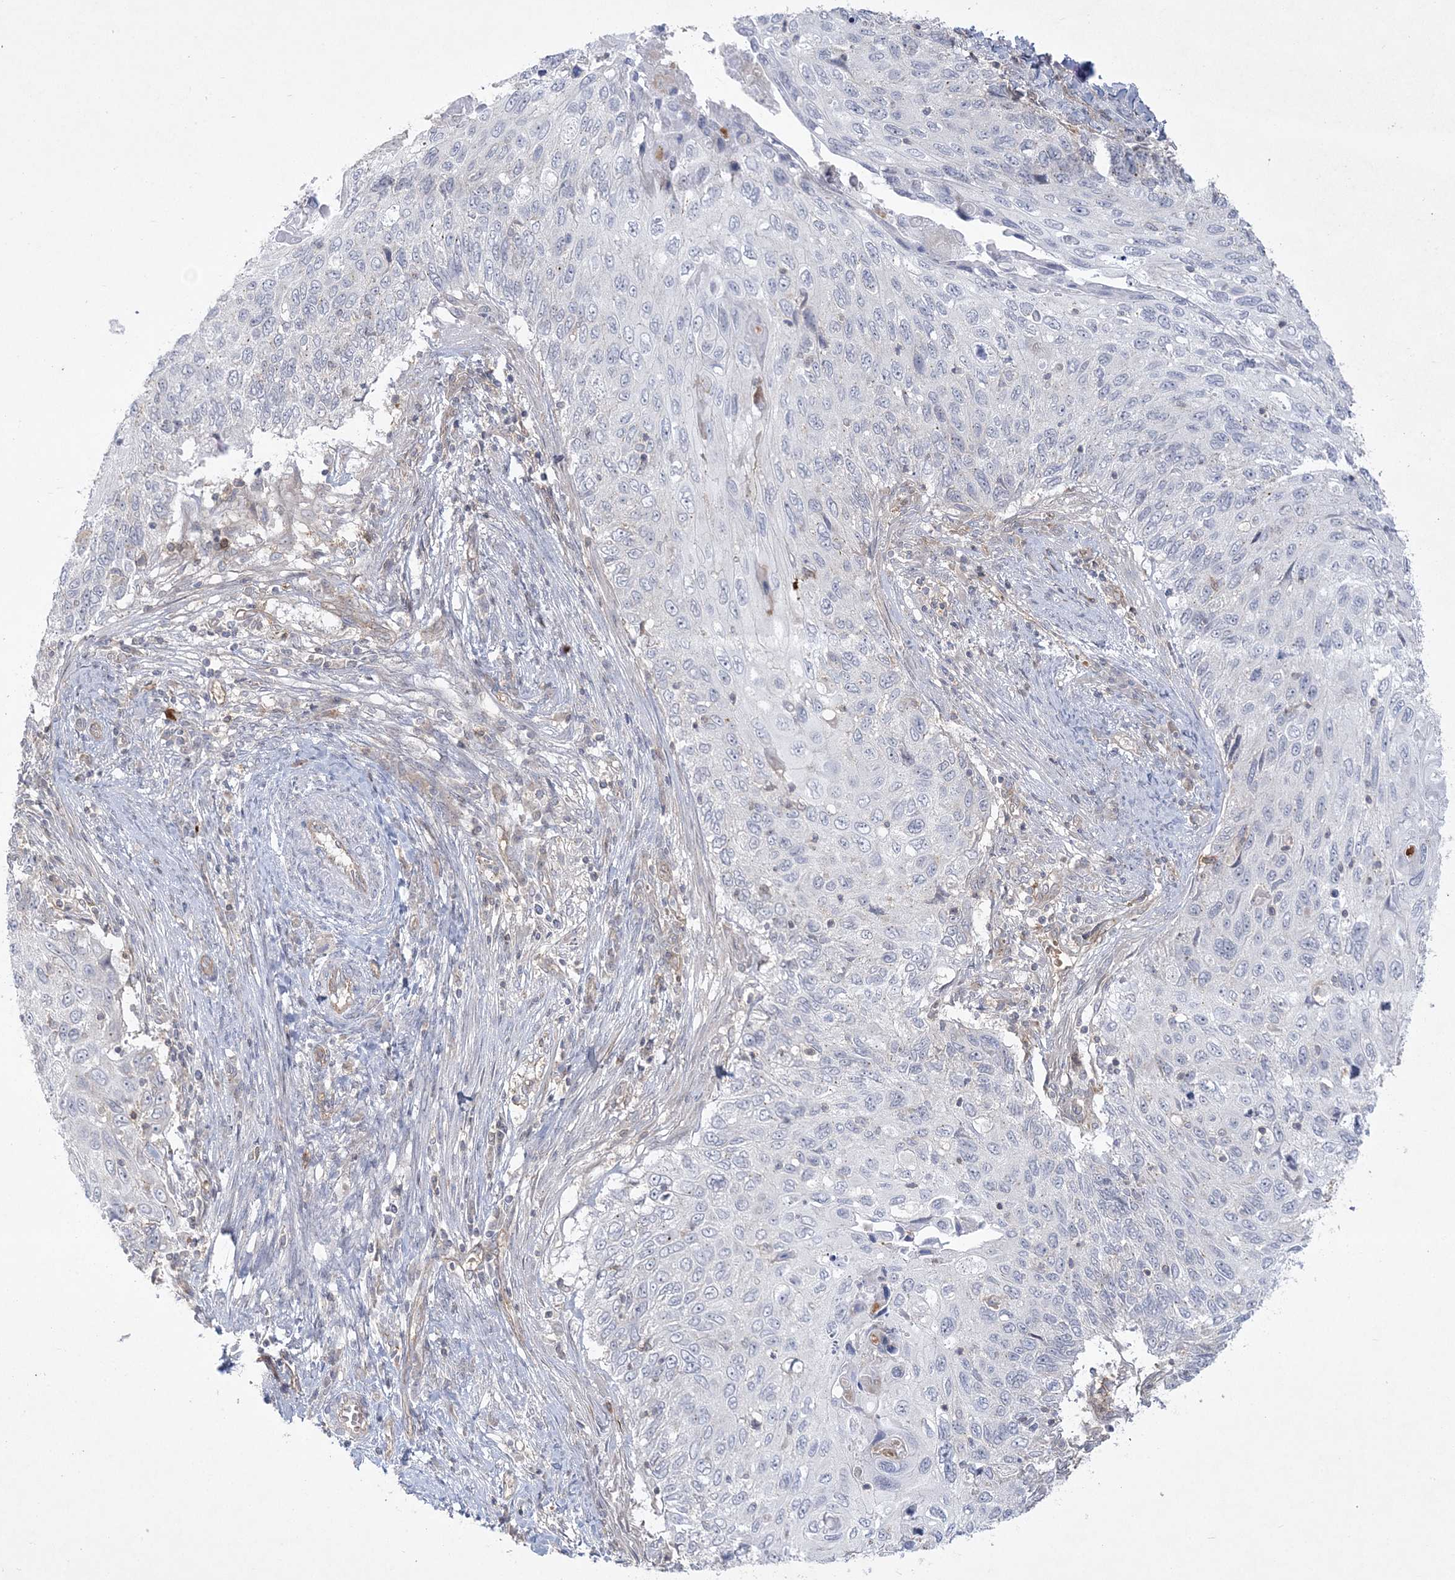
{"staining": {"intensity": "negative", "quantity": "none", "location": "none"}, "tissue": "cervical cancer", "cell_type": "Tumor cells", "image_type": "cancer", "snomed": [{"axis": "morphology", "description": "Squamous cell carcinoma, NOS"}, {"axis": "topography", "description": "Cervix"}], "caption": "The image reveals no significant positivity in tumor cells of cervical squamous cell carcinoma.", "gene": "ADAMTS12", "patient": {"sex": "female", "age": 70}}